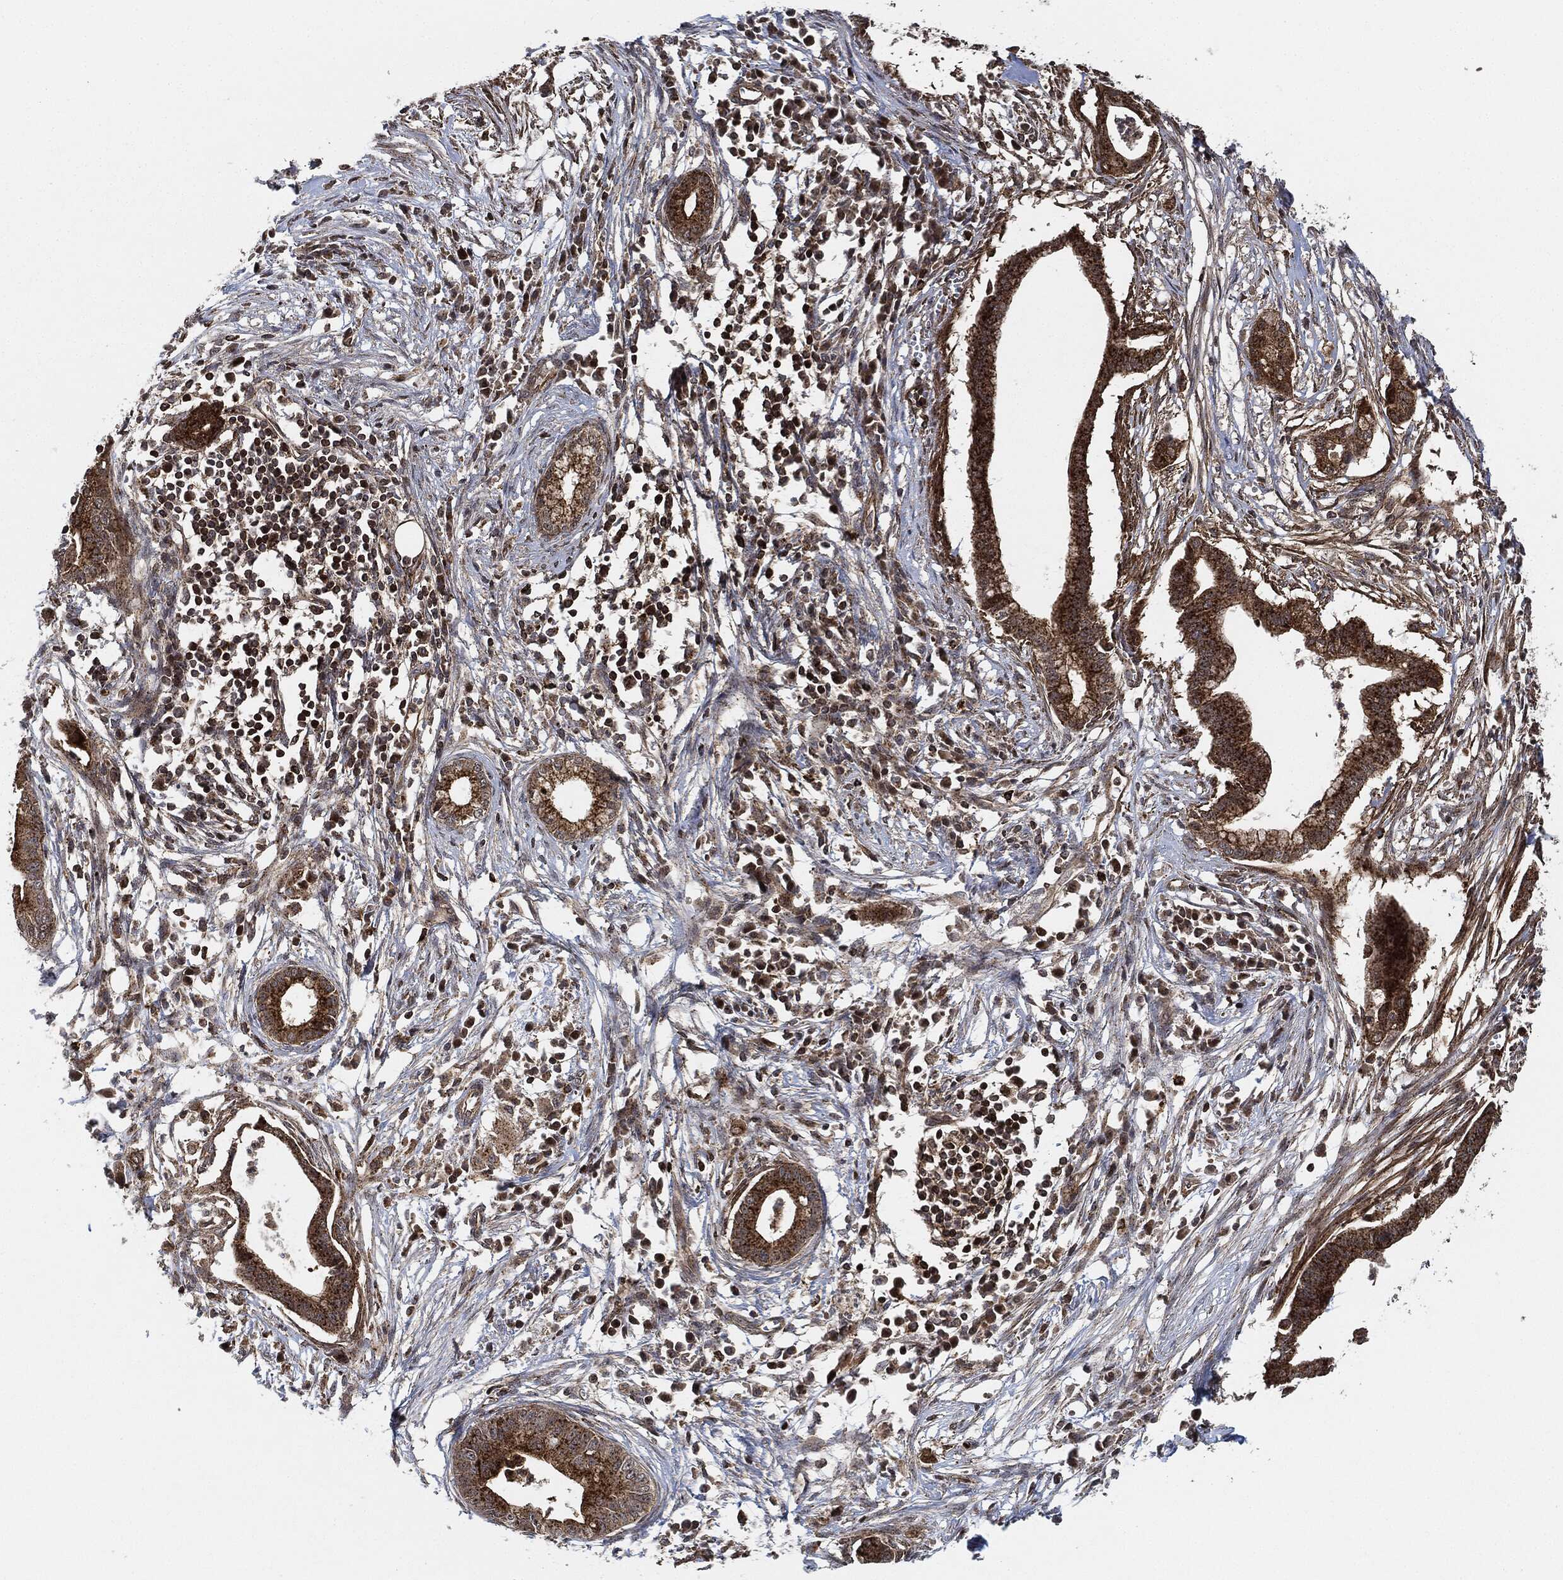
{"staining": {"intensity": "strong", "quantity": ">75%", "location": "cytoplasmic/membranous"}, "tissue": "pancreatic cancer", "cell_type": "Tumor cells", "image_type": "cancer", "snomed": [{"axis": "morphology", "description": "Normal tissue, NOS"}, {"axis": "morphology", "description": "Adenocarcinoma, NOS"}, {"axis": "topography", "description": "Pancreas"}], "caption": "A brown stain labels strong cytoplasmic/membranous positivity of a protein in human pancreatic cancer (adenocarcinoma) tumor cells.", "gene": "MAP3K3", "patient": {"sex": "female", "age": 58}}